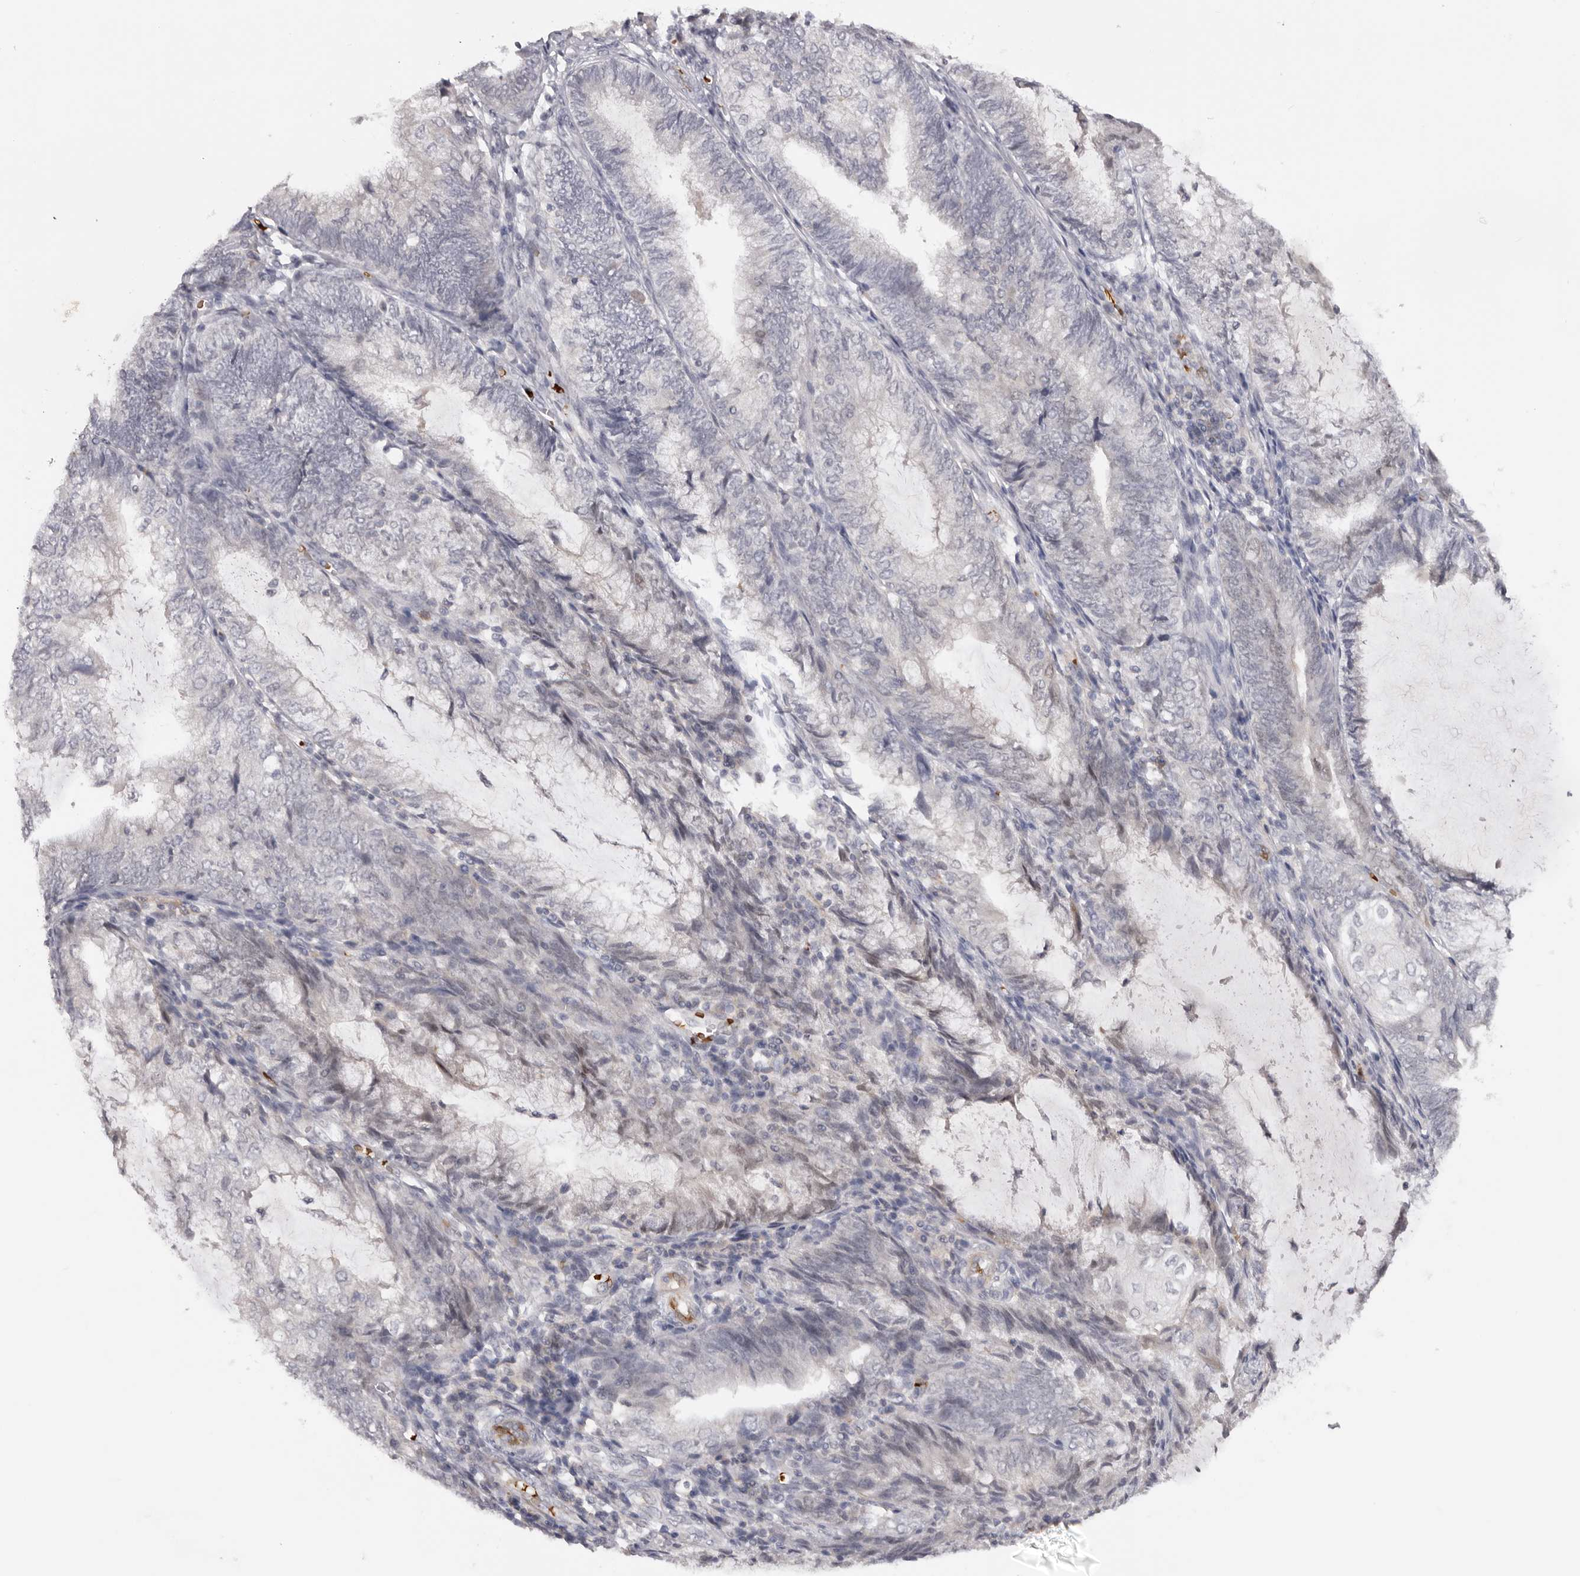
{"staining": {"intensity": "negative", "quantity": "none", "location": "none"}, "tissue": "endometrial cancer", "cell_type": "Tumor cells", "image_type": "cancer", "snomed": [{"axis": "morphology", "description": "Adenocarcinoma, NOS"}, {"axis": "topography", "description": "Endometrium"}], "caption": "Immunohistochemistry (IHC) histopathology image of neoplastic tissue: human endometrial cancer stained with DAB displays no significant protein staining in tumor cells. The staining is performed using DAB brown chromogen with nuclei counter-stained in using hematoxylin.", "gene": "TNR", "patient": {"sex": "female", "age": 81}}